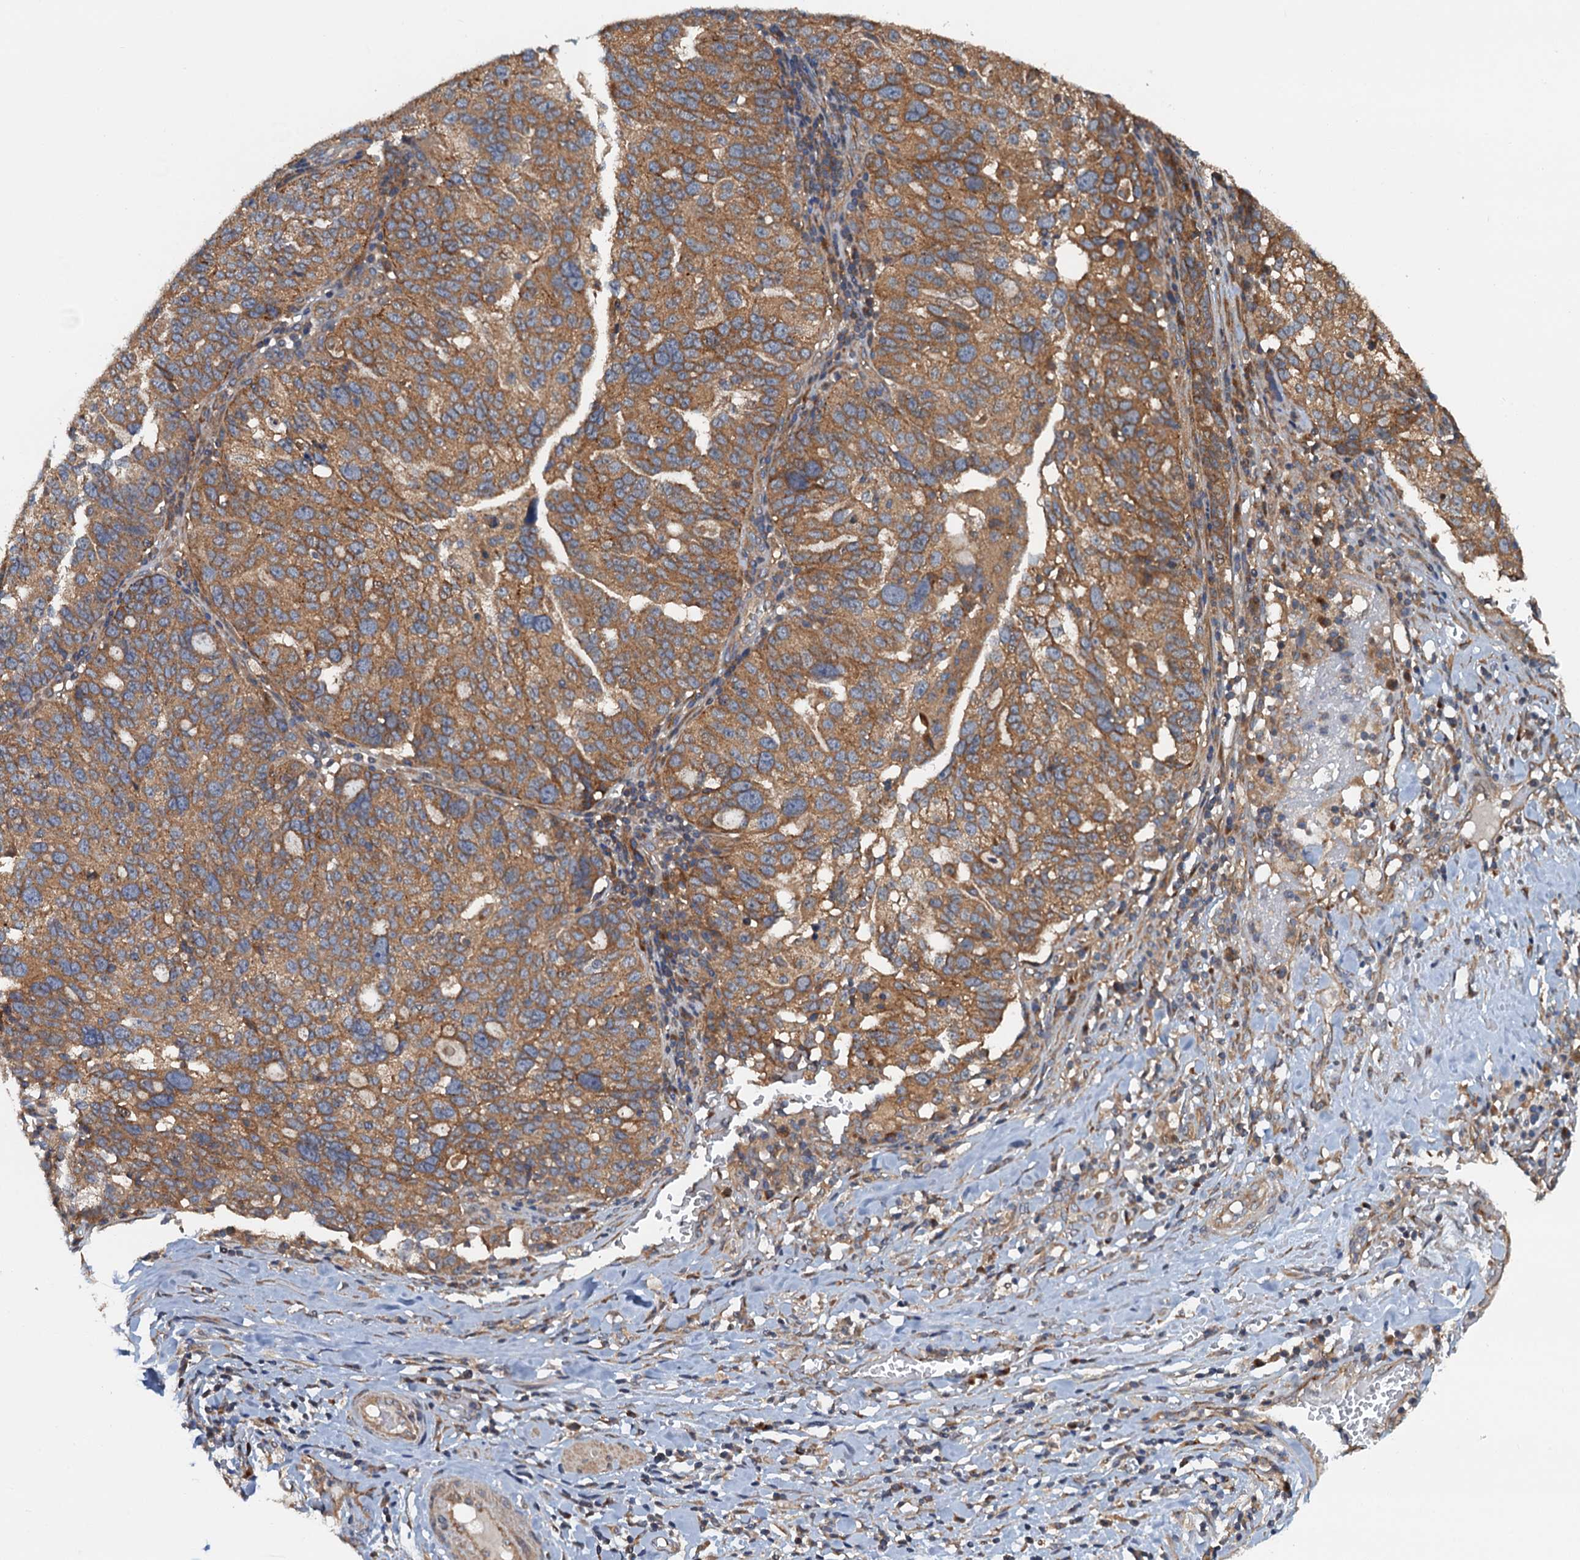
{"staining": {"intensity": "moderate", "quantity": ">75%", "location": "cytoplasmic/membranous"}, "tissue": "ovarian cancer", "cell_type": "Tumor cells", "image_type": "cancer", "snomed": [{"axis": "morphology", "description": "Cystadenocarcinoma, serous, NOS"}, {"axis": "topography", "description": "Ovary"}], "caption": "Immunohistochemistry staining of ovarian cancer, which shows medium levels of moderate cytoplasmic/membranous expression in about >75% of tumor cells indicating moderate cytoplasmic/membranous protein staining. The staining was performed using DAB (3,3'-diaminobenzidine) (brown) for protein detection and nuclei were counterstained in hematoxylin (blue).", "gene": "COG3", "patient": {"sex": "female", "age": 59}}